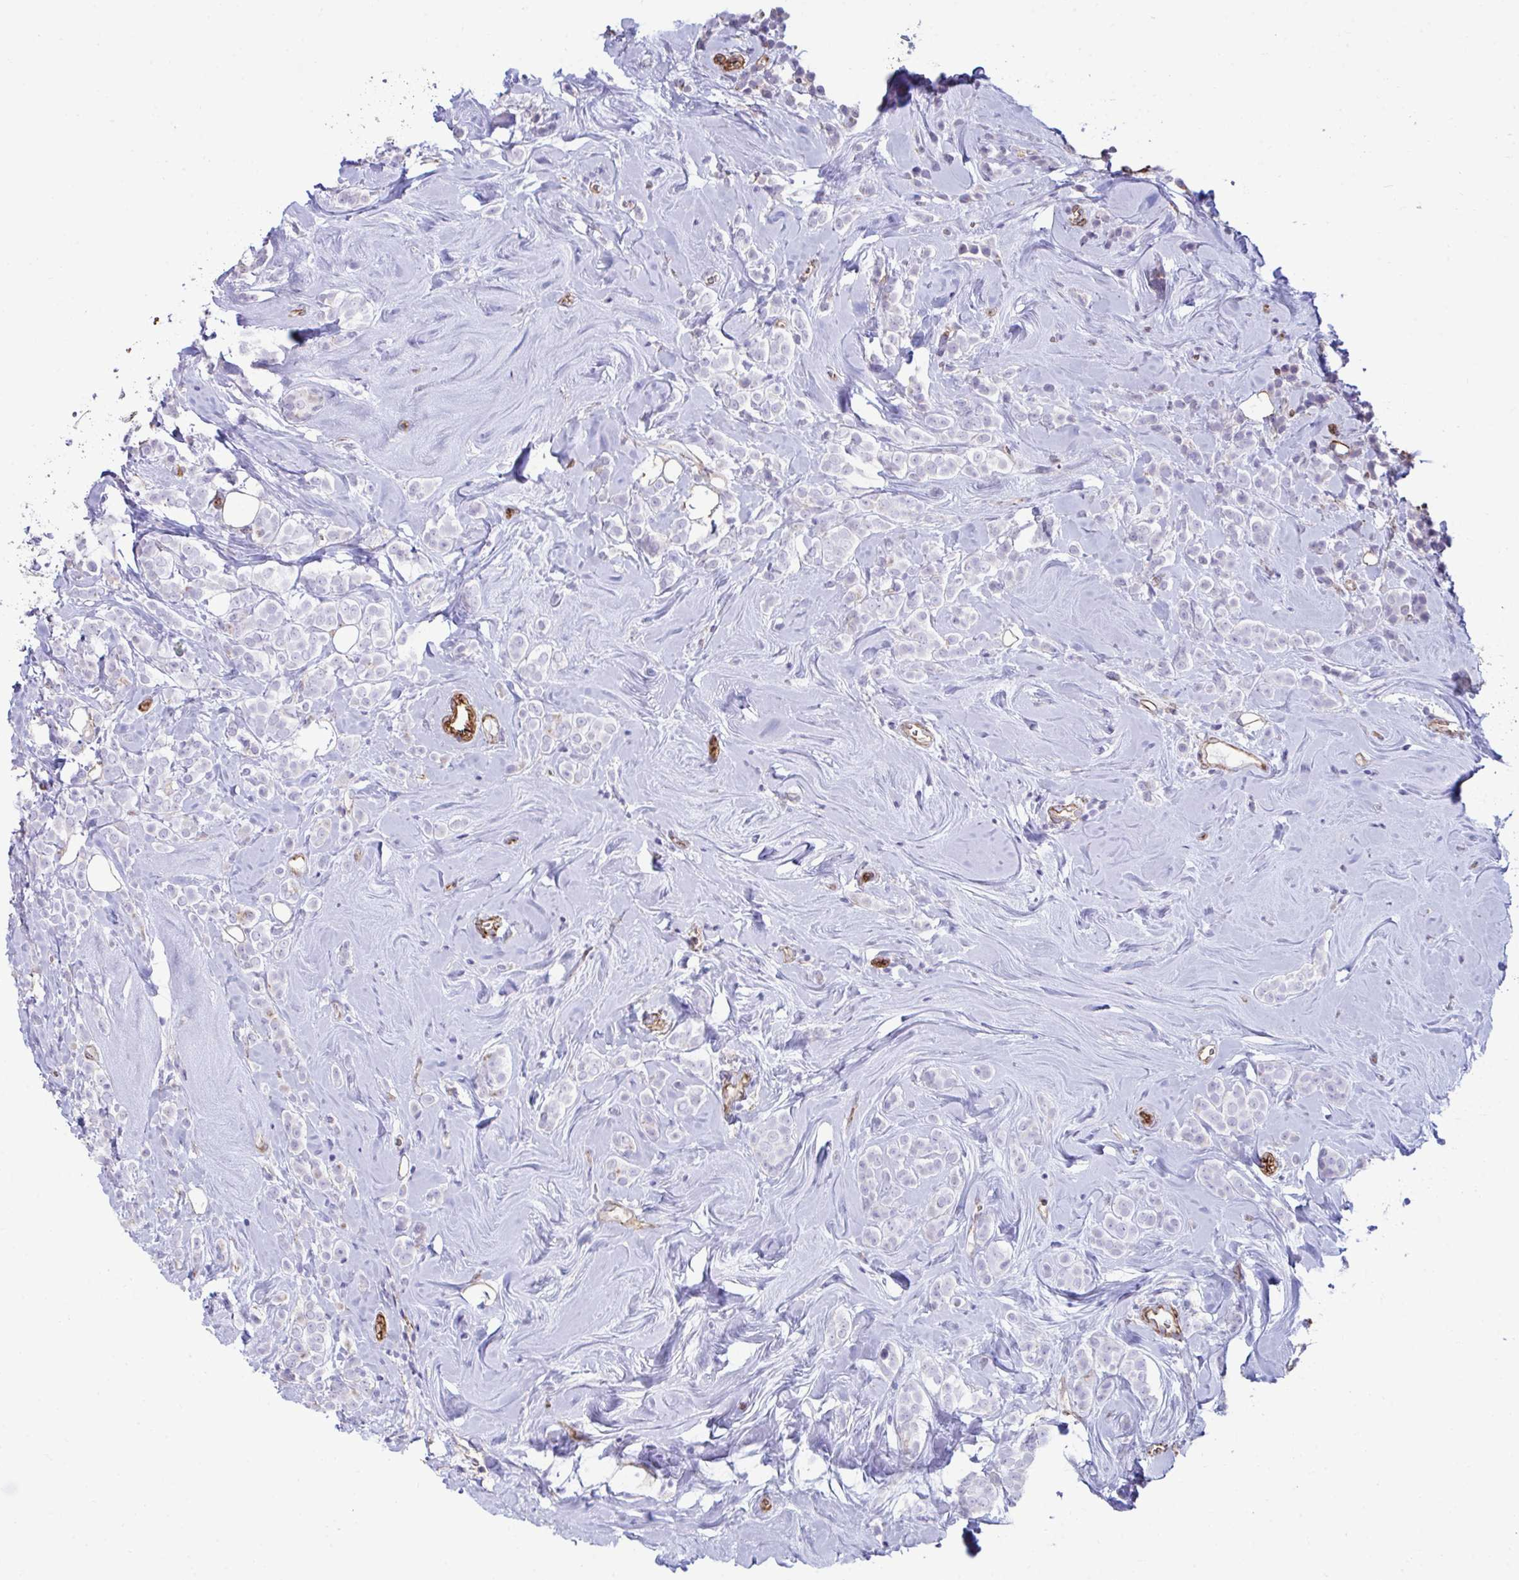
{"staining": {"intensity": "negative", "quantity": "none", "location": "none"}, "tissue": "breast cancer", "cell_type": "Tumor cells", "image_type": "cancer", "snomed": [{"axis": "morphology", "description": "Lobular carcinoma"}, {"axis": "topography", "description": "Breast"}], "caption": "High magnification brightfield microscopy of breast cancer stained with DAB (brown) and counterstained with hematoxylin (blue): tumor cells show no significant expression. (Immunohistochemistry, brightfield microscopy, high magnification).", "gene": "UBL3", "patient": {"sex": "female", "age": 49}}